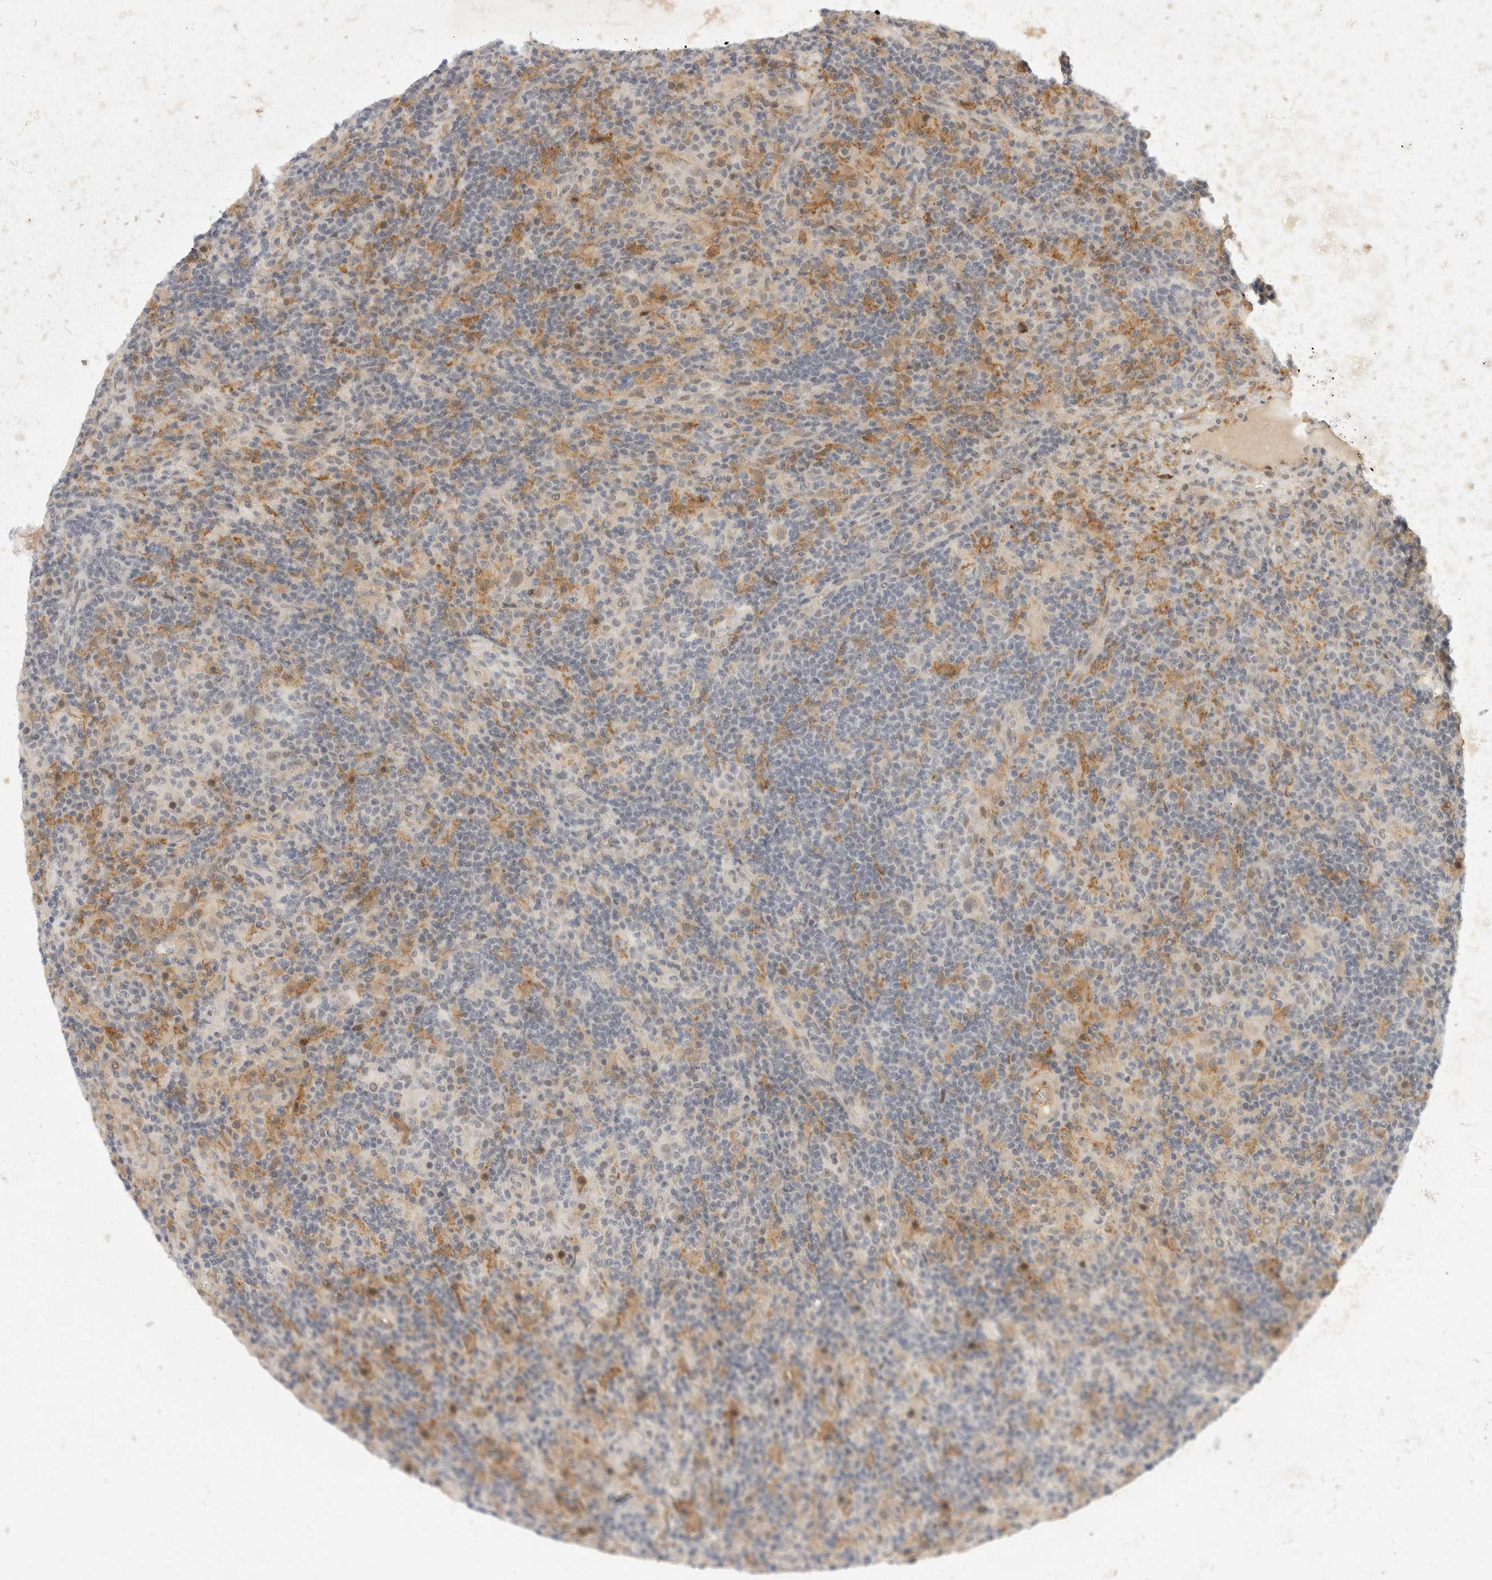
{"staining": {"intensity": "weak", "quantity": "<25%", "location": "cytoplasmic/membranous,nuclear"}, "tissue": "lymphoma", "cell_type": "Tumor cells", "image_type": "cancer", "snomed": [{"axis": "morphology", "description": "Hodgkin's disease, NOS"}, {"axis": "topography", "description": "Lymph node"}], "caption": "Immunohistochemistry histopathology image of neoplastic tissue: Hodgkin's disease stained with DAB reveals no significant protein positivity in tumor cells.", "gene": "TOM1L2", "patient": {"sex": "male", "age": 70}}